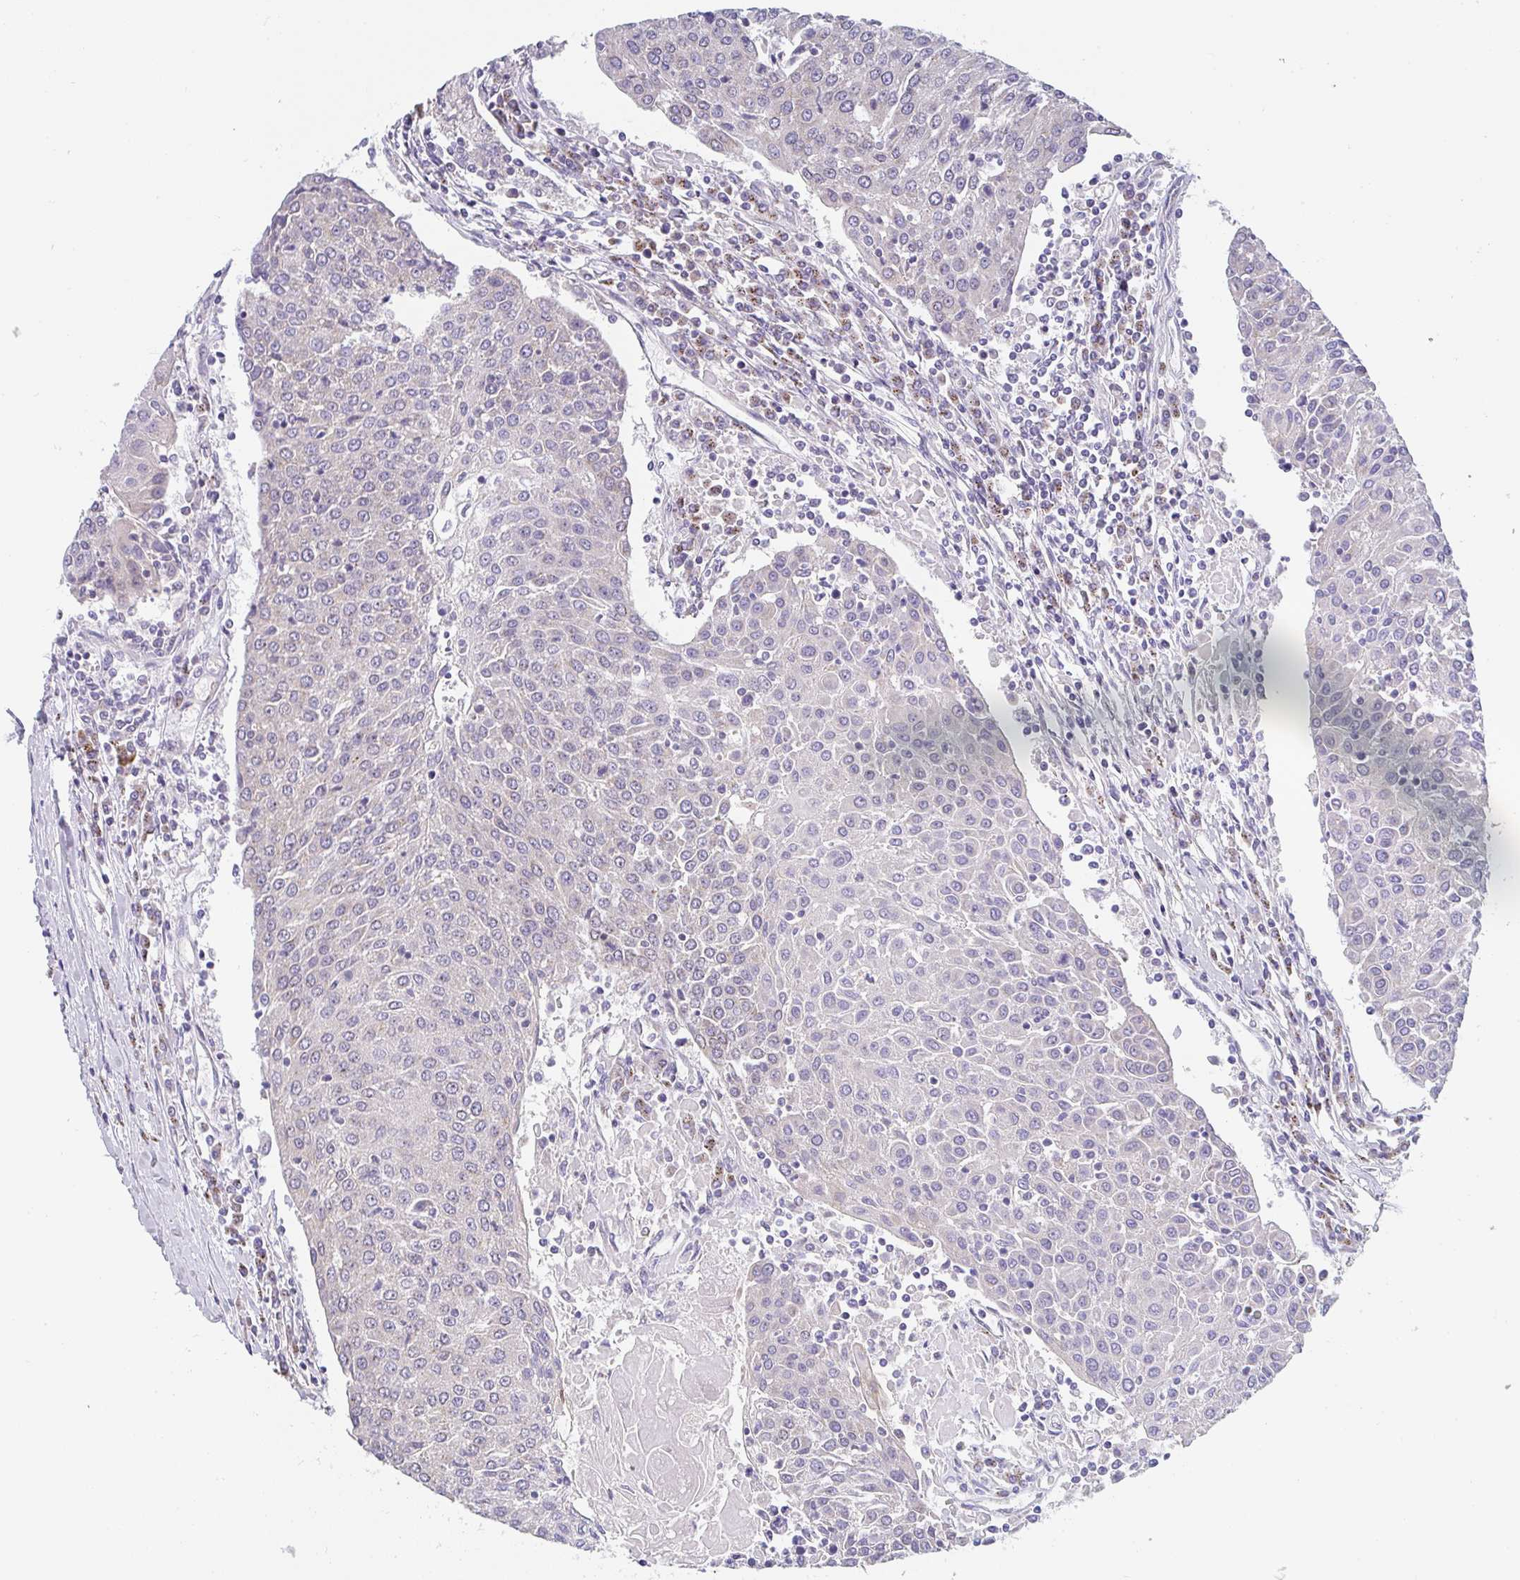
{"staining": {"intensity": "negative", "quantity": "none", "location": "none"}, "tissue": "urothelial cancer", "cell_type": "Tumor cells", "image_type": "cancer", "snomed": [{"axis": "morphology", "description": "Urothelial carcinoma, High grade"}, {"axis": "topography", "description": "Urinary bladder"}], "caption": "Tumor cells show no significant protein expression in urothelial carcinoma (high-grade).", "gene": "PROSER3", "patient": {"sex": "female", "age": 85}}